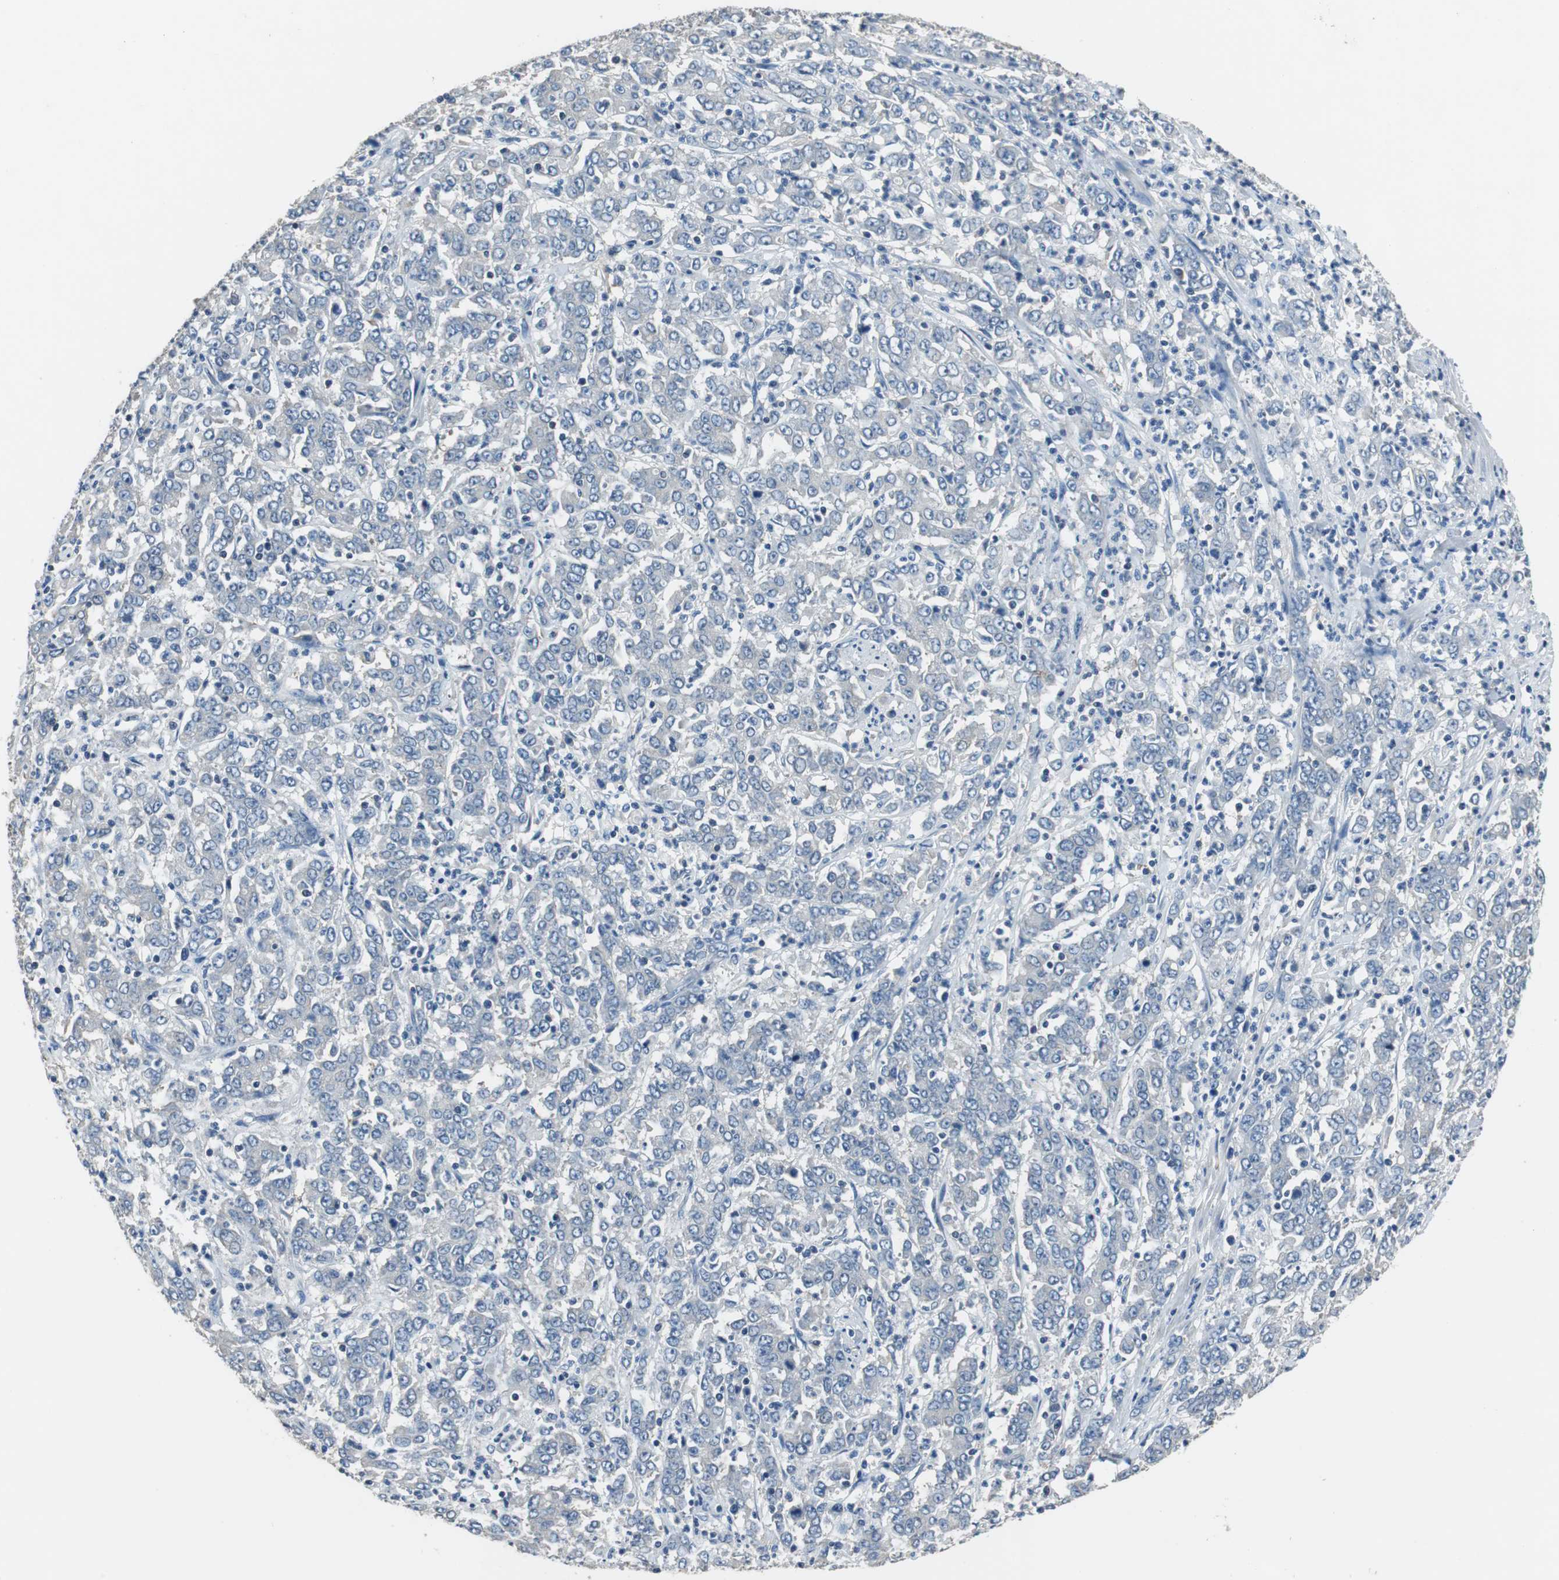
{"staining": {"intensity": "negative", "quantity": "none", "location": "none"}, "tissue": "stomach cancer", "cell_type": "Tumor cells", "image_type": "cancer", "snomed": [{"axis": "morphology", "description": "Adenocarcinoma, NOS"}, {"axis": "topography", "description": "Stomach, lower"}], "caption": "An IHC histopathology image of stomach cancer (adenocarcinoma) is shown. There is no staining in tumor cells of stomach cancer (adenocarcinoma). (Immunohistochemistry (ihc), brightfield microscopy, high magnification).", "gene": "PRKCA", "patient": {"sex": "female", "age": 71}}